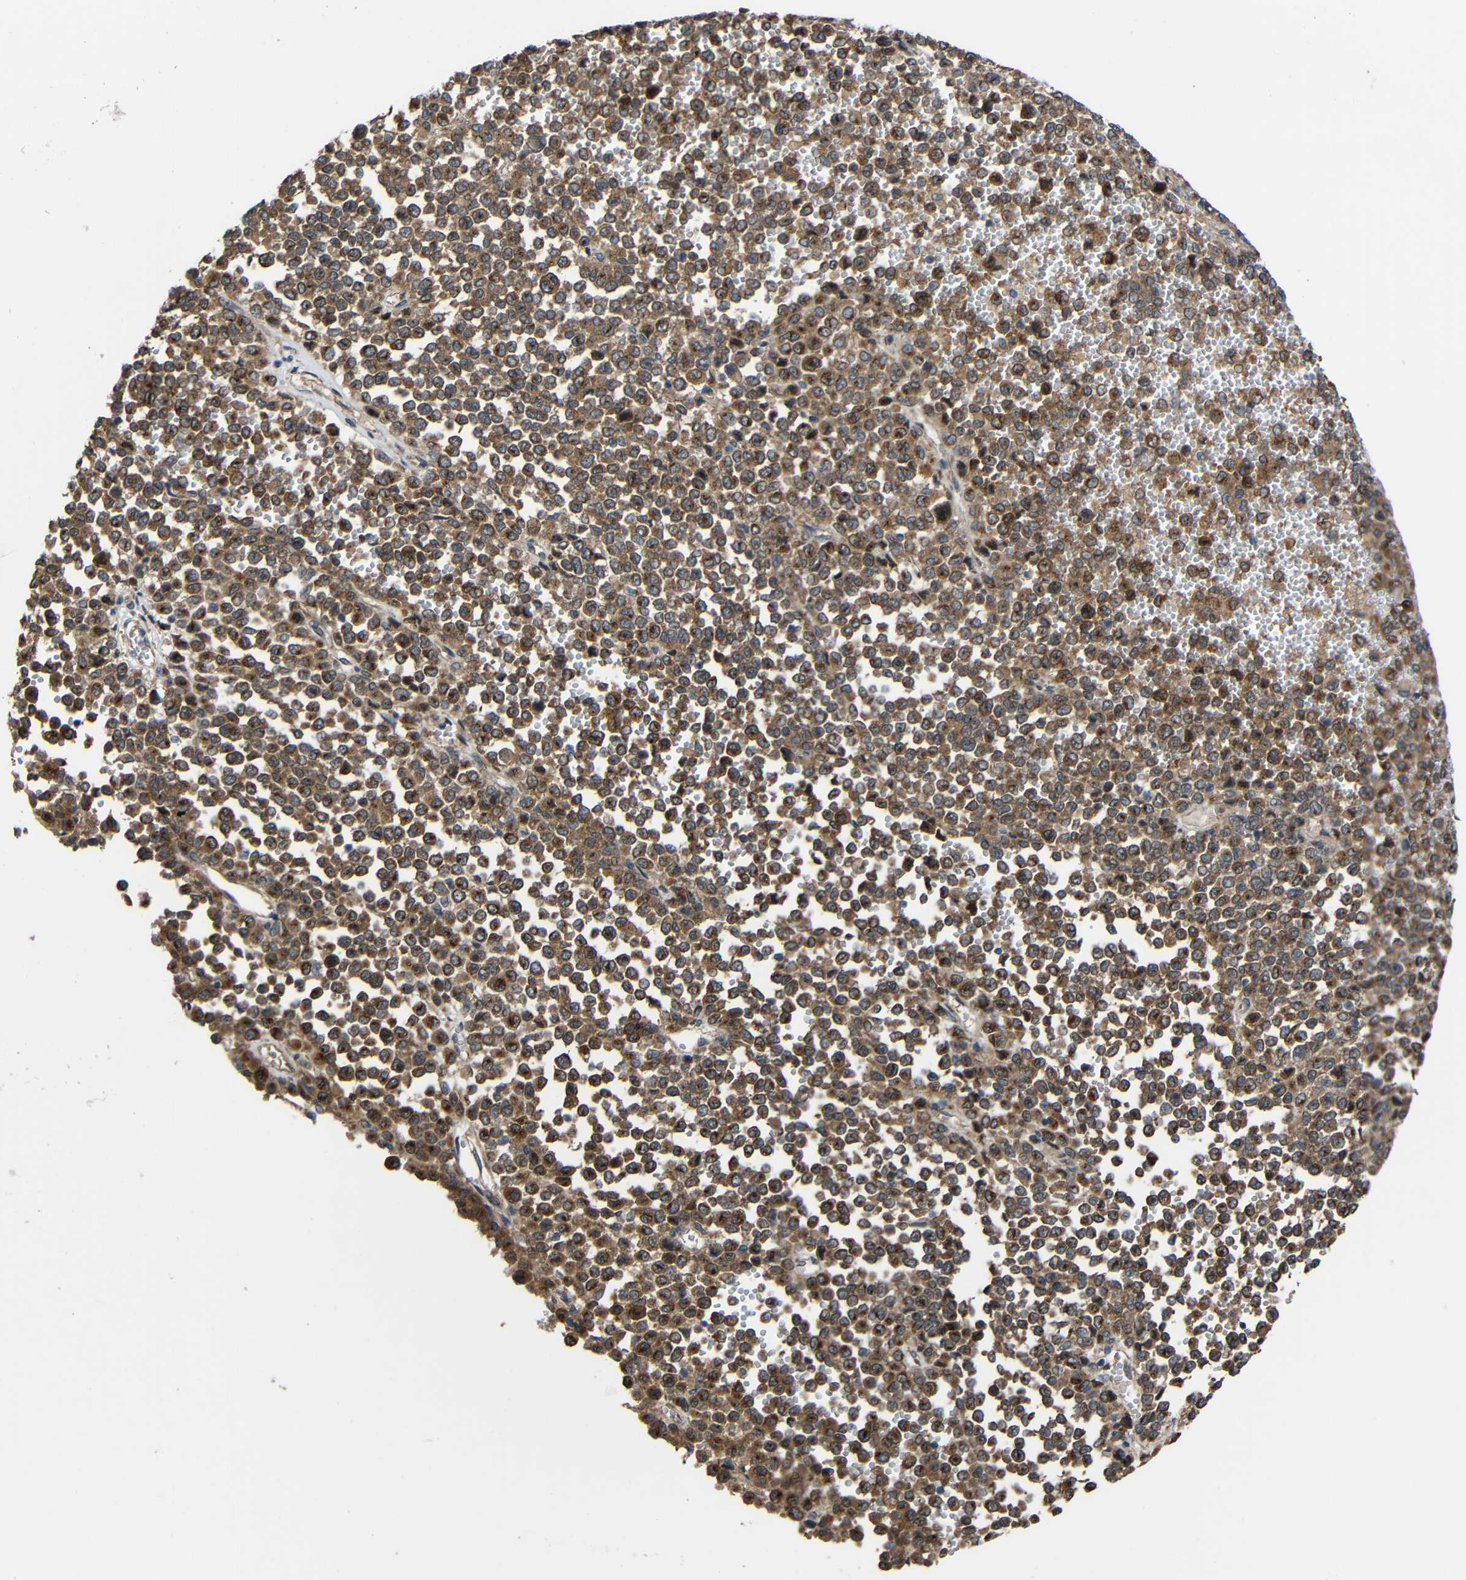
{"staining": {"intensity": "moderate", "quantity": ">75%", "location": "cytoplasmic/membranous,nuclear"}, "tissue": "melanoma", "cell_type": "Tumor cells", "image_type": "cancer", "snomed": [{"axis": "morphology", "description": "Malignant melanoma, Metastatic site"}, {"axis": "topography", "description": "Pancreas"}], "caption": "Immunohistochemistry (IHC) (DAB) staining of human melanoma reveals moderate cytoplasmic/membranous and nuclear protein staining in approximately >75% of tumor cells.", "gene": "CHST9", "patient": {"sex": "female", "age": 30}}